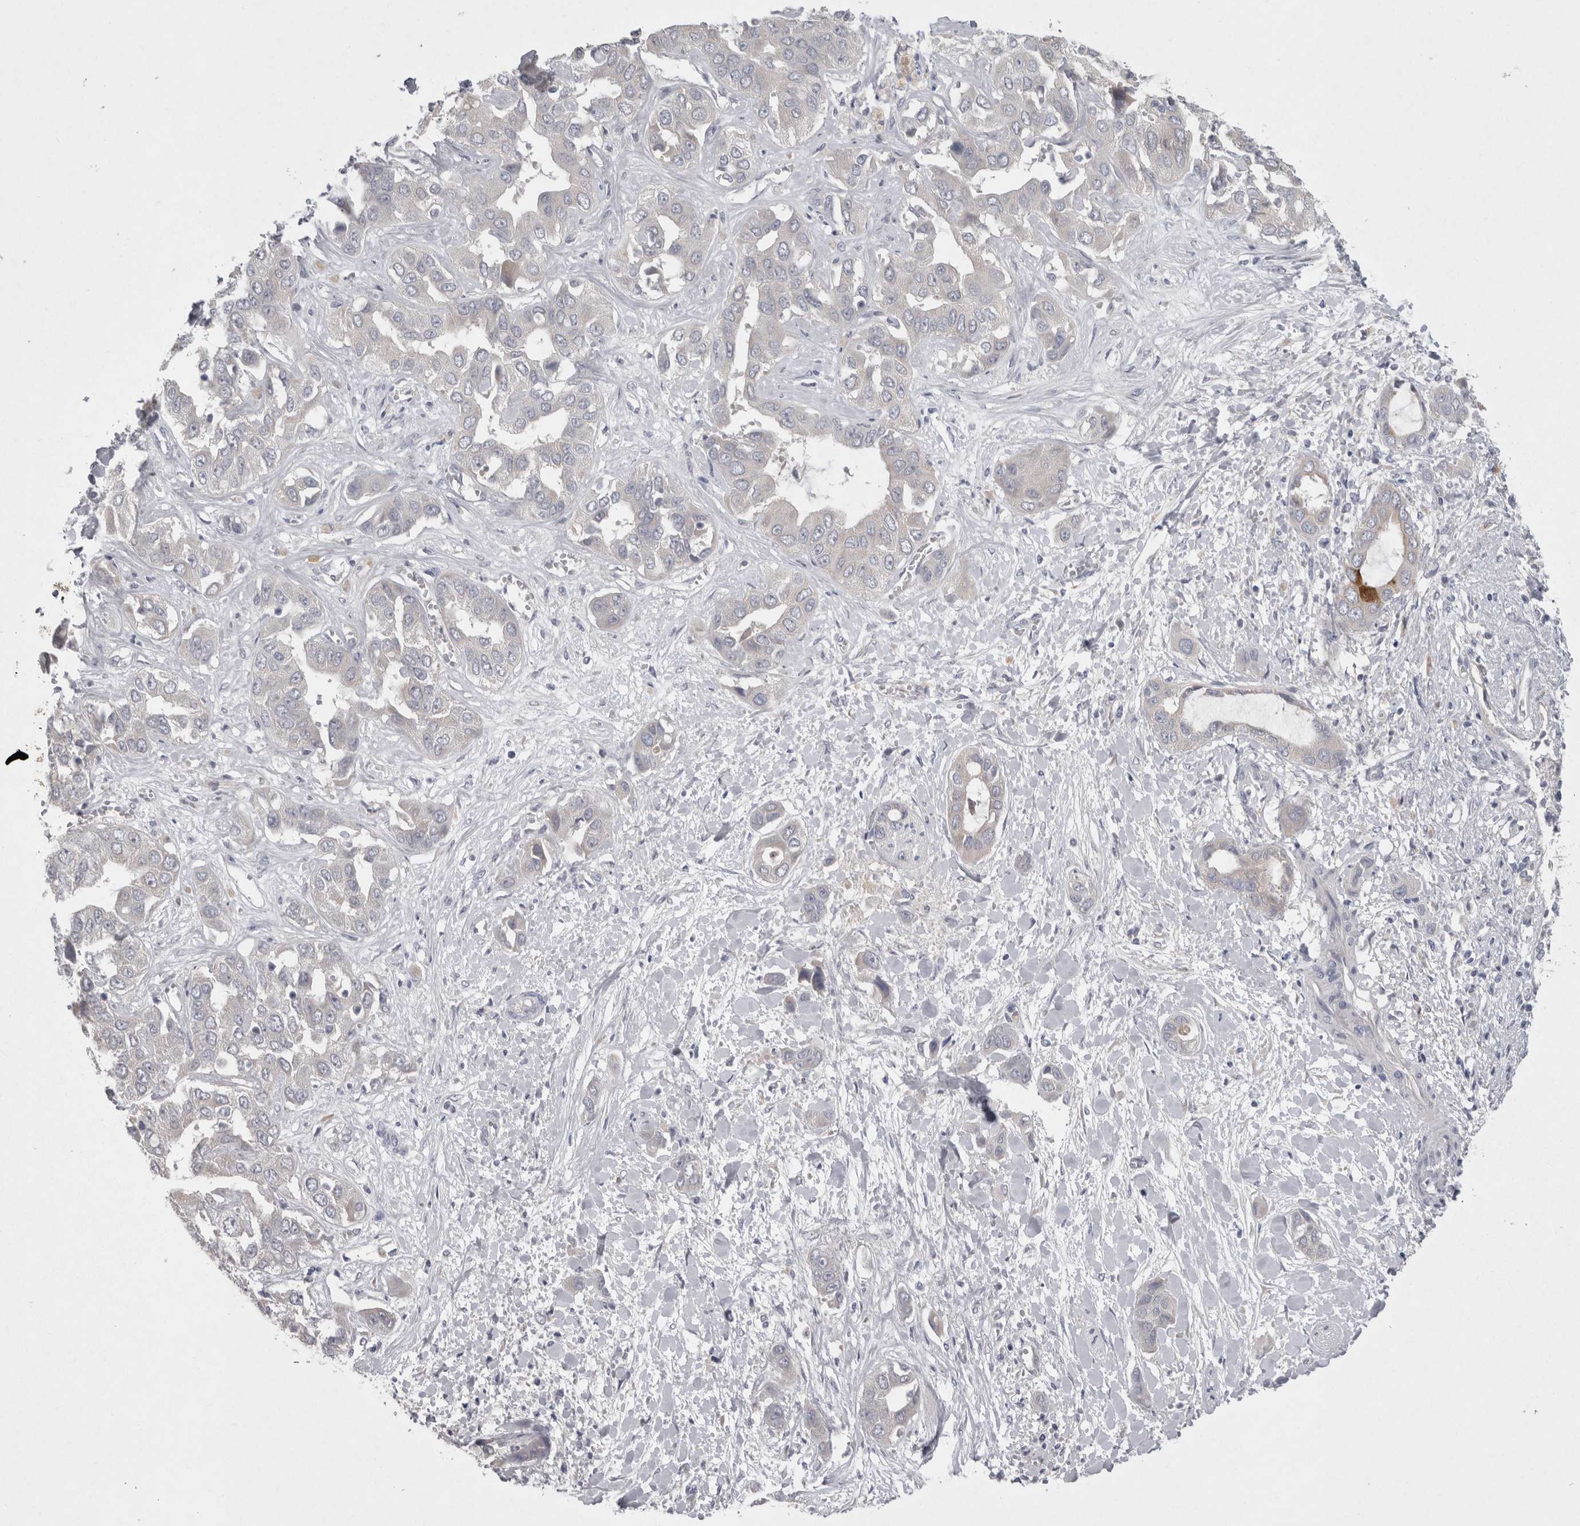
{"staining": {"intensity": "negative", "quantity": "none", "location": "none"}, "tissue": "liver cancer", "cell_type": "Tumor cells", "image_type": "cancer", "snomed": [{"axis": "morphology", "description": "Cholangiocarcinoma"}, {"axis": "topography", "description": "Liver"}], "caption": "A high-resolution histopathology image shows IHC staining of cholangiocarcinoma (liver), which demonstrates no significant positivity in tumor cells. (DAB (3,3'-diaminobenzidine) immunohistochemistry visualized using brightfield microscopy, high magnification).", "gene": "LRRC40", "patient": {"sex": "female", "age": 52}}